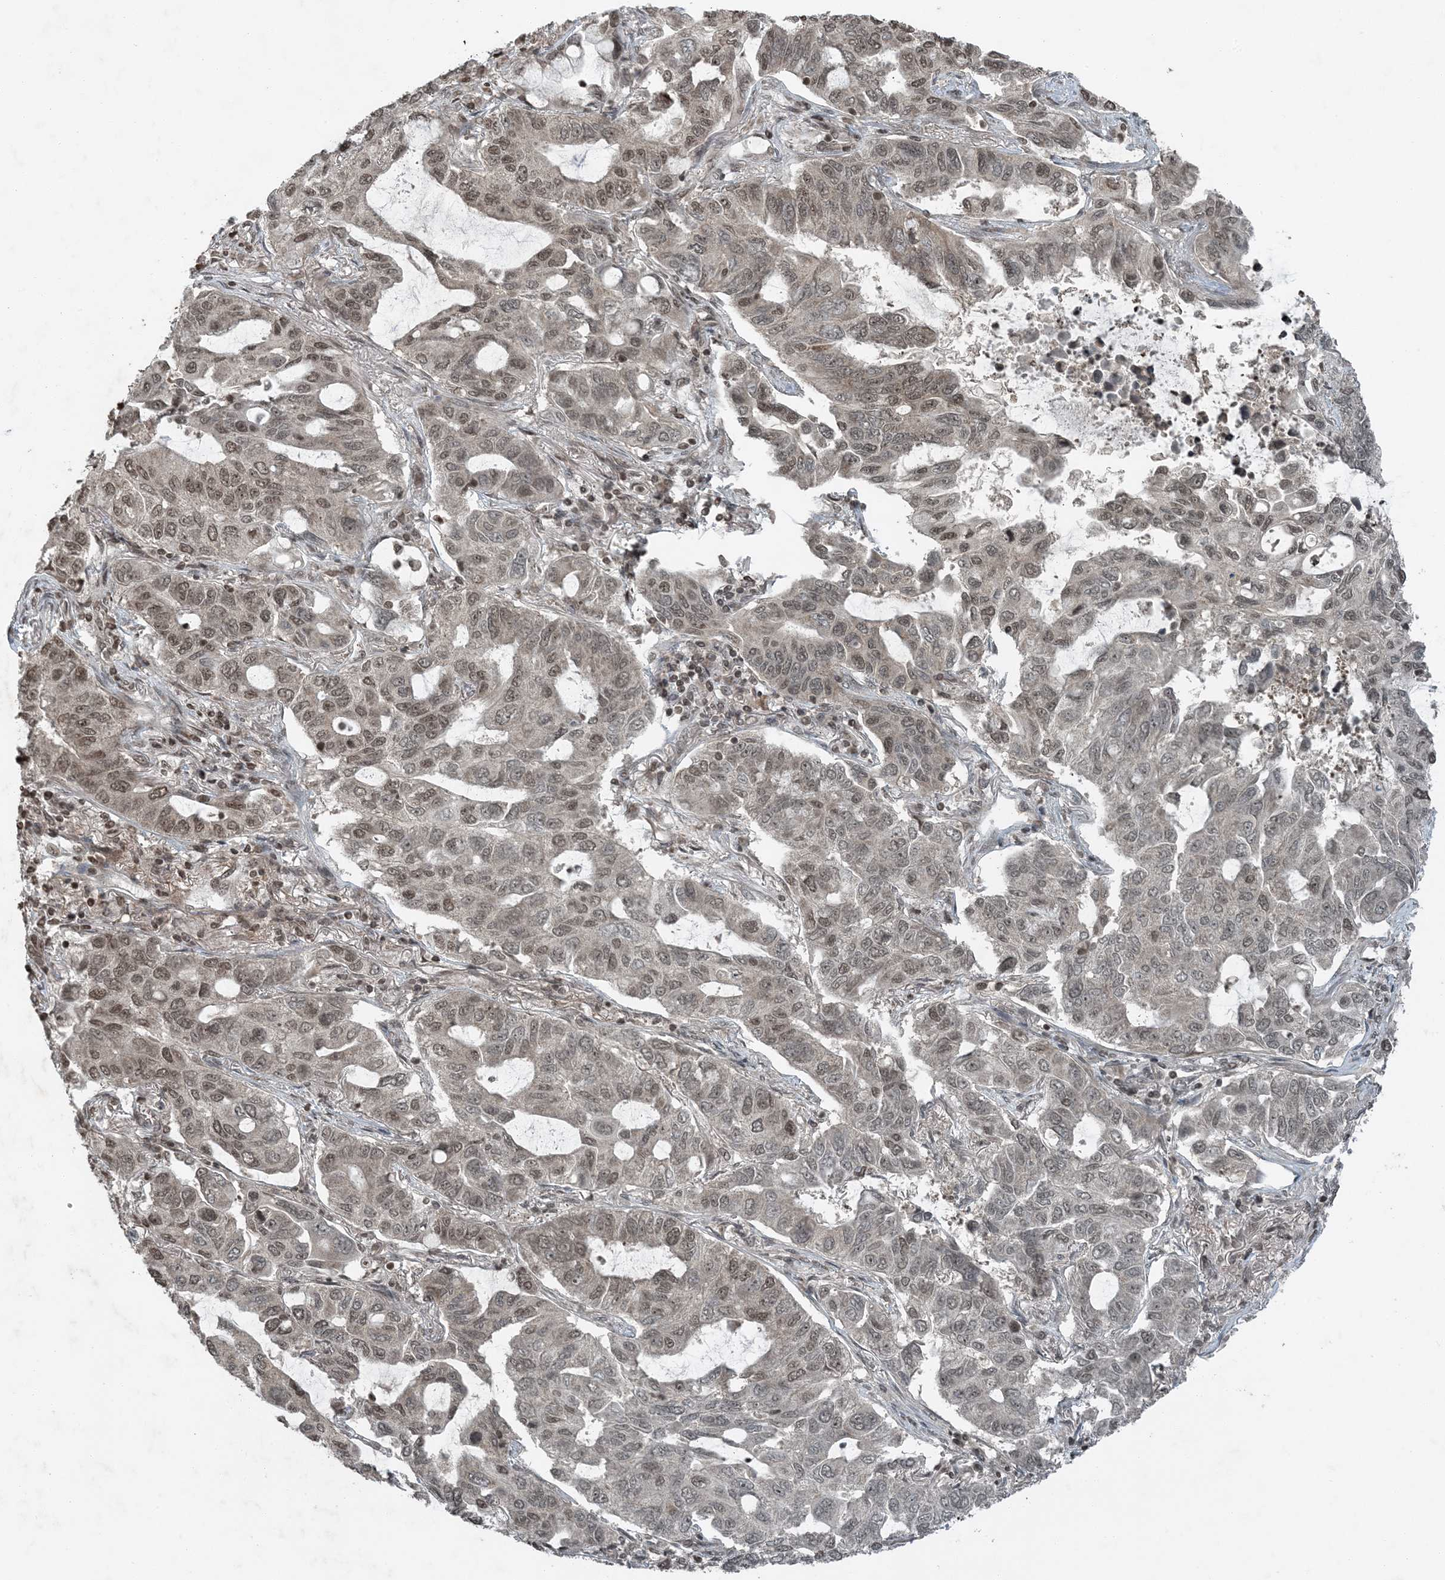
{"staining": {"intensity": "weak", "quantity": ">75%", "location": "nuclear"}, "tissue": "lung cancer", "cell_type": "Tumor cells", "image_type": "cancer", "snomed": [{"axis": "morphology", "description": "Adenocarcinoma, NOS"}, {"axis": "topography", "description": "Lung"}], "caption": "Immunohistochemistry staining of lung adenocarcinoma, which demonstrates low levels of weak nuclear expression in about >75% of tumor cells indicating weak nuclear protein expression. The staining was performed using DAB (3,3'-diaminobenzidine) (brown) for protein detection and nuclei were counterstained in hematoxylin (blue).", "gene": "ZFAND2B", "patient": {"sex": "male", "age": 64}}